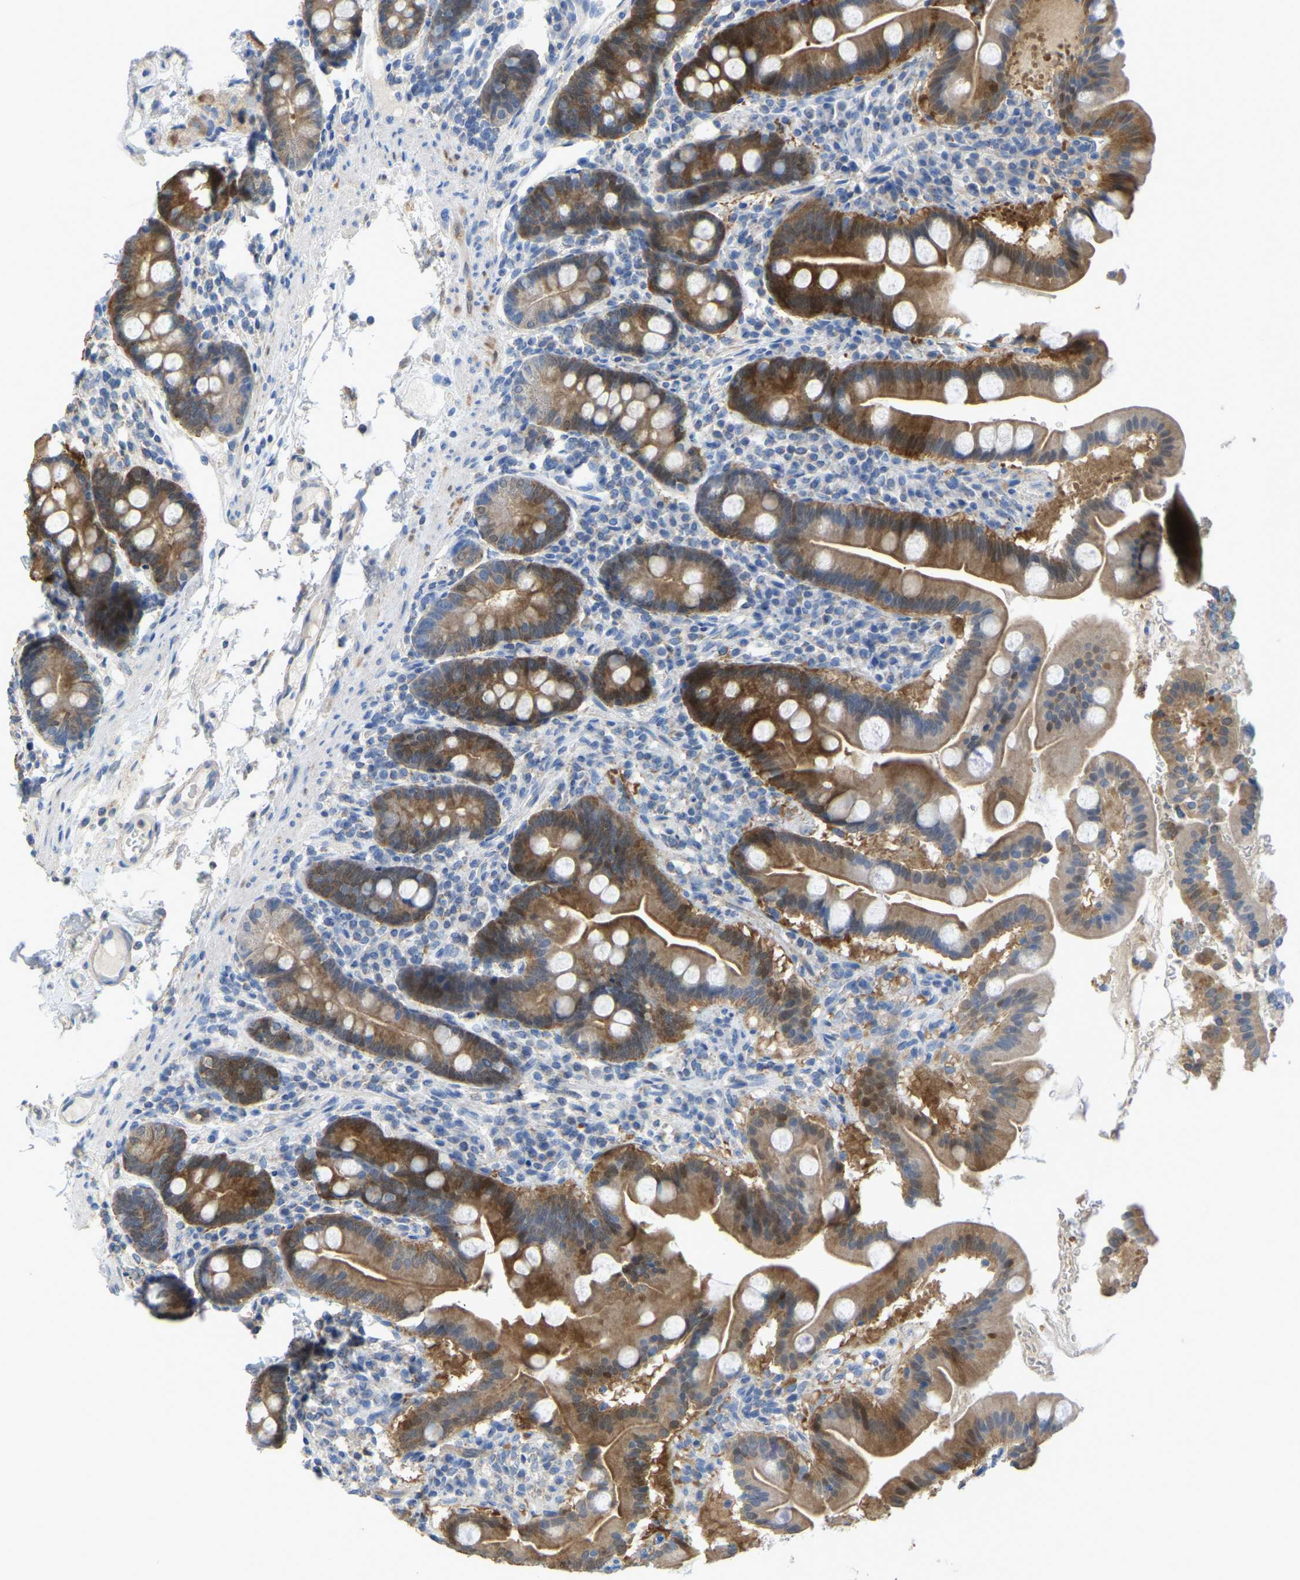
{"staining": {"intensity": "strong", "quantity": "25%-75%", "location": "cytoplasmic/membranous"}, "tissue": "duodenum", "cell_type": "Glandular cells", "image_type": "normal", "snomed": [{"axis": "morphology", "description": "Normal tissue, NOS"}, {"axis": "topography", "description": "Duodenum"}], "caption": "Unremarkable duodenum shows strong cytoplasmic/membranous expression in about 25%-75% of glandular cells.", "gene": "SERPINB5", "patient": {"sex": "male", "age": 50}}